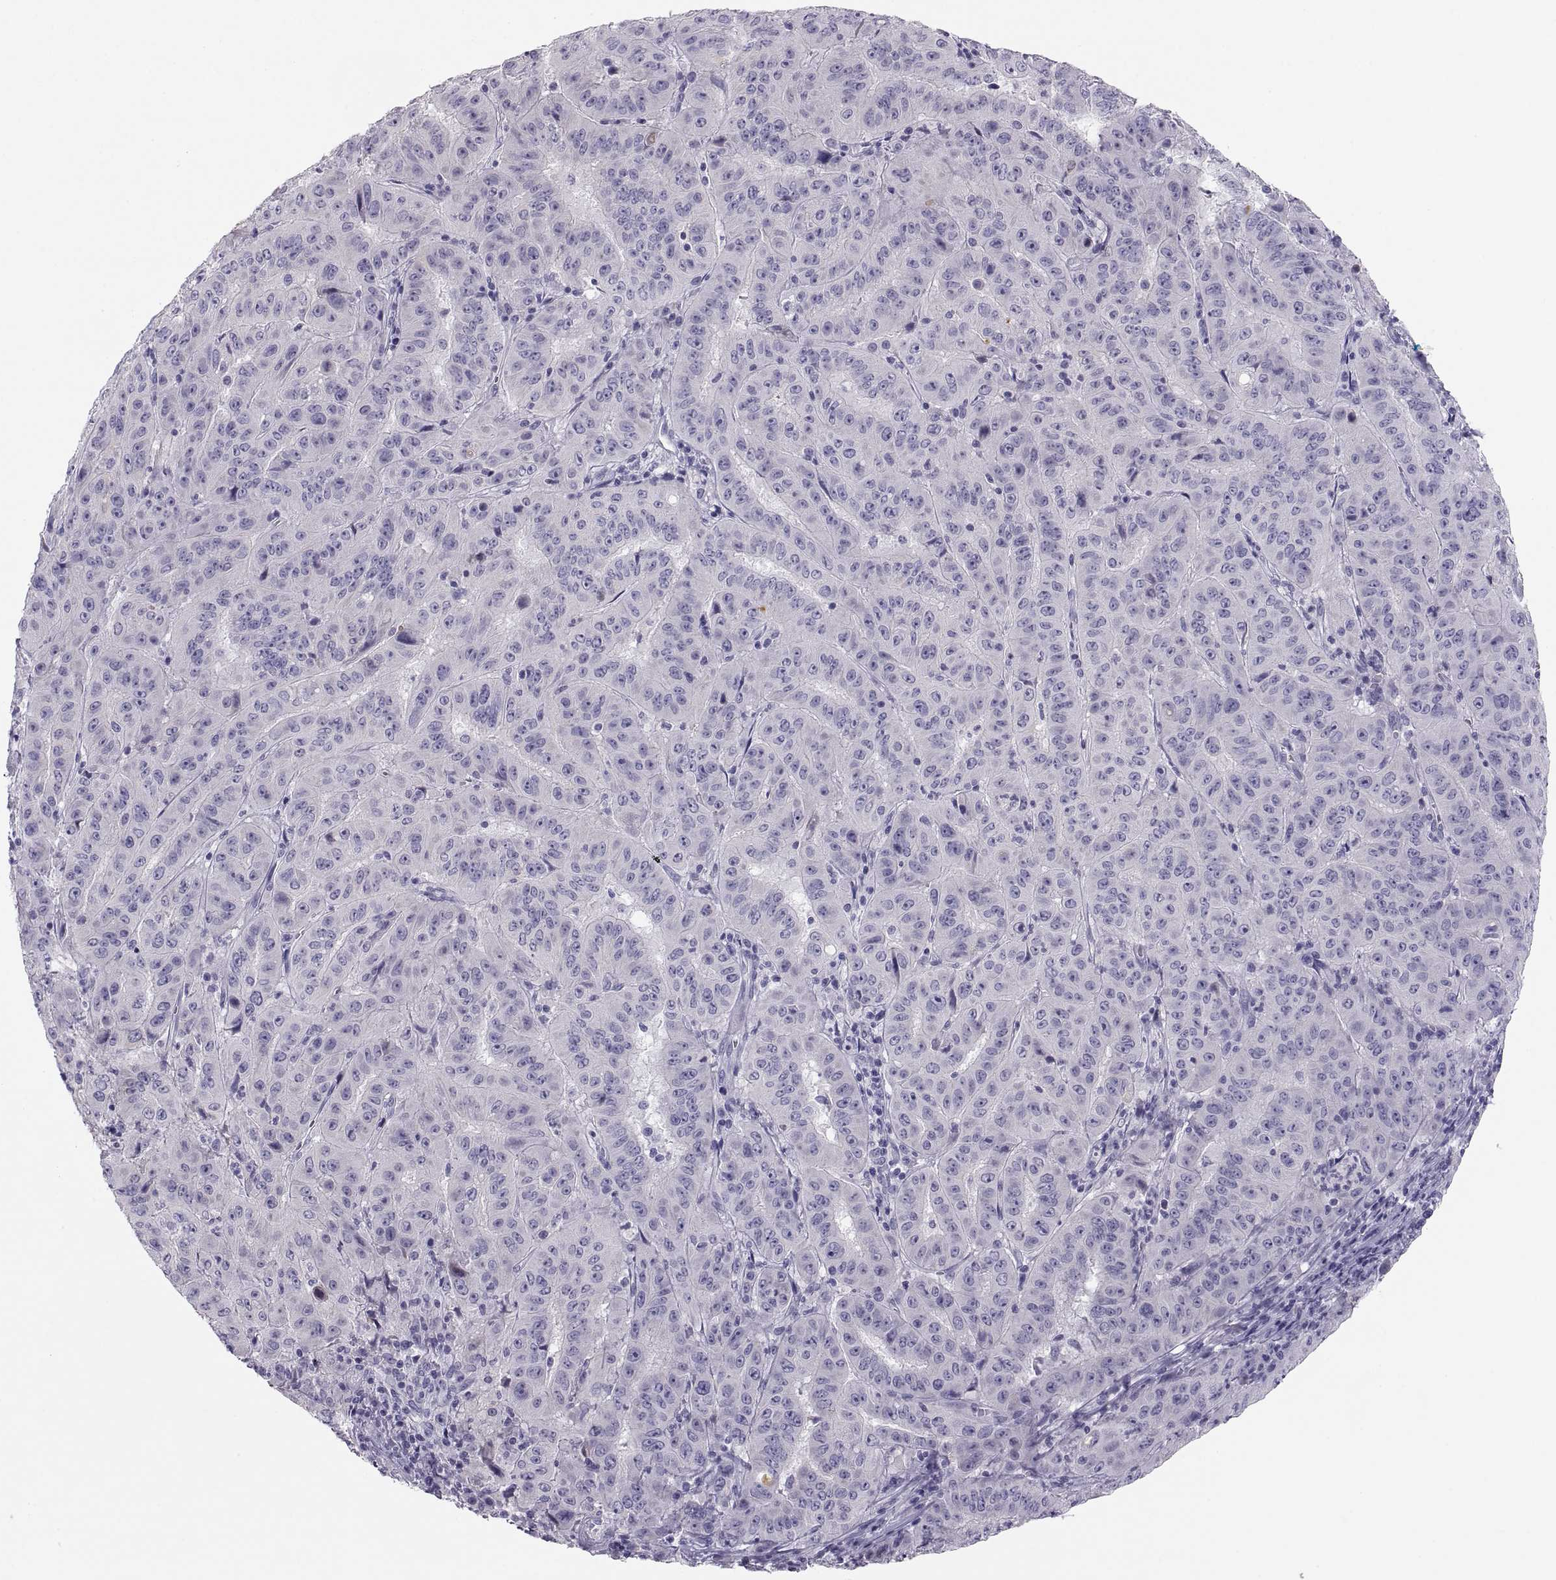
{"staining": {"intensity": "negative", "quantity": "none", "location": "none"}, "tissue": "pancreatic cancer", "cell_type": "Tumor cells", "image_type": "cancer", "snomed": [{"axis": "morphology", "description": "Adenocarcinoma, NOS"}, {"axis": "topography", "description": "Pancreas"}], "caption": "Immunohistochemical staining of human pancreatic cancer shows no significant expression in tumor cells.", "gene": "MAGEB2", "patient": {"sex": "male", "age": 63}}